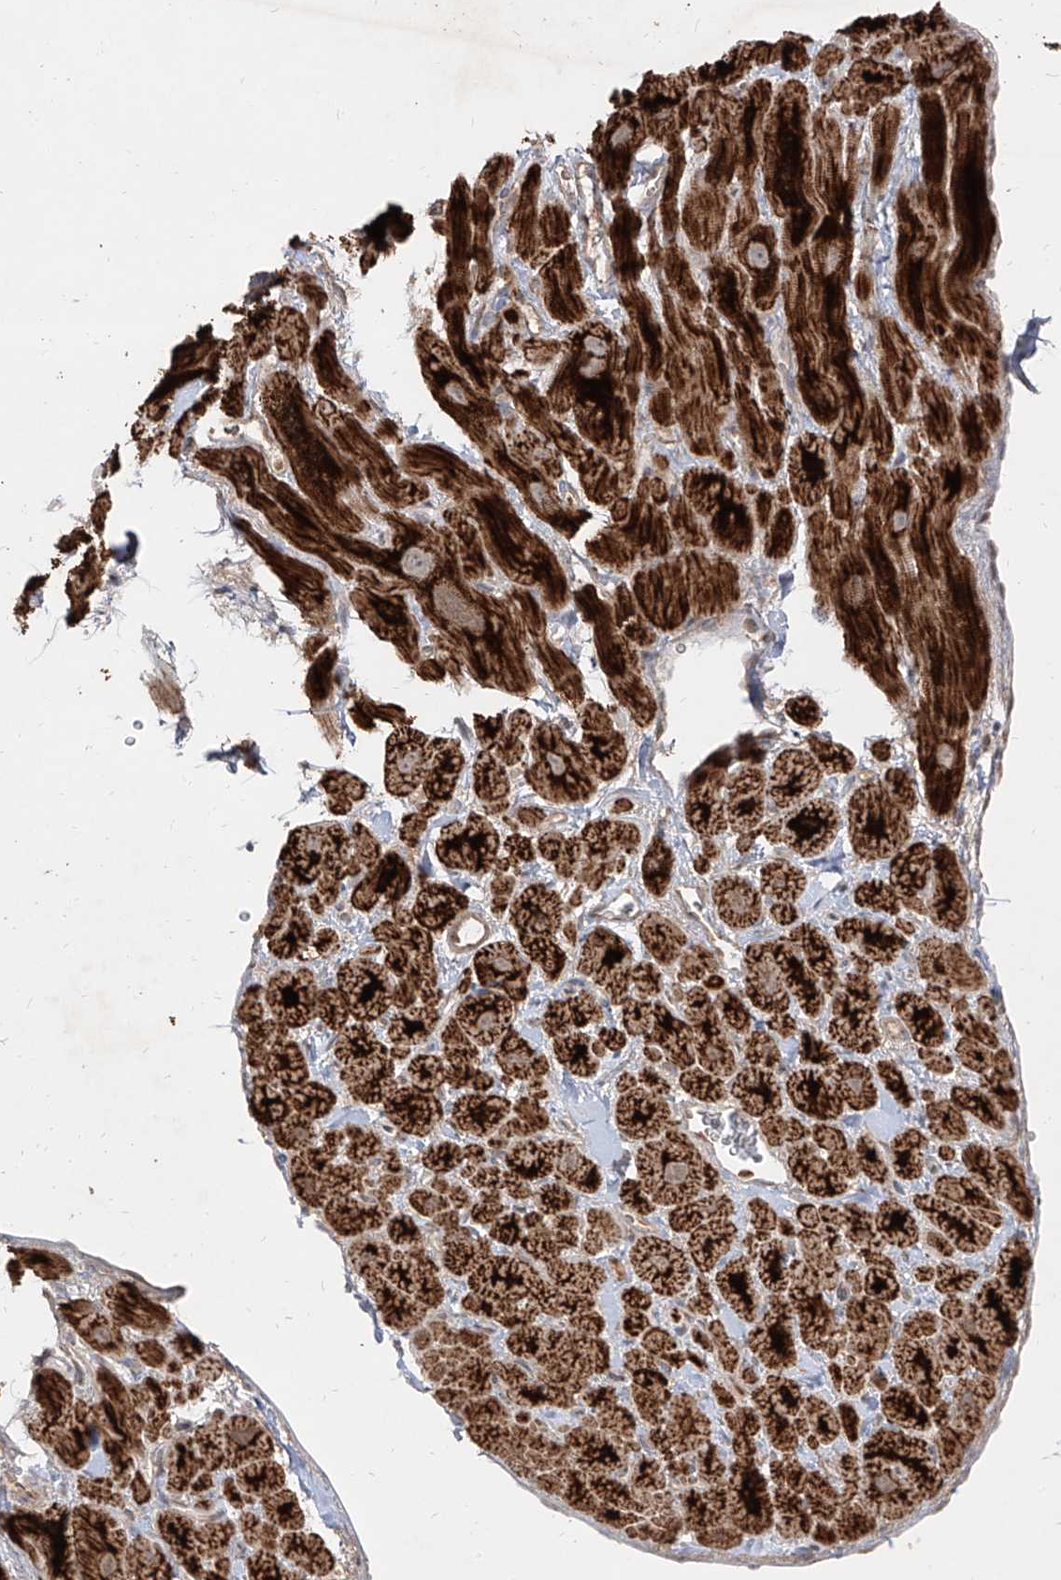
{"staining": {"intensity": "strong", "quantity": ">75%", "location": "cytoplasmic/membranous"}, "tissue": "heart muscle", "cell_type": "Cardiomyocytes", "image_type": "normal", "snomed": [{"axis": "morphology", "description": "Normal tissue, NOS"}, {"axis": "topography", "description": "Heart"}], "caption": "A micrograph of heart muscle stained for a protein demonstrates strong cytoplasmic/membranous brown staining in cardiomyocytes.", "gene": "AIM2", "patient": {"sex": "male", "age": 49}}